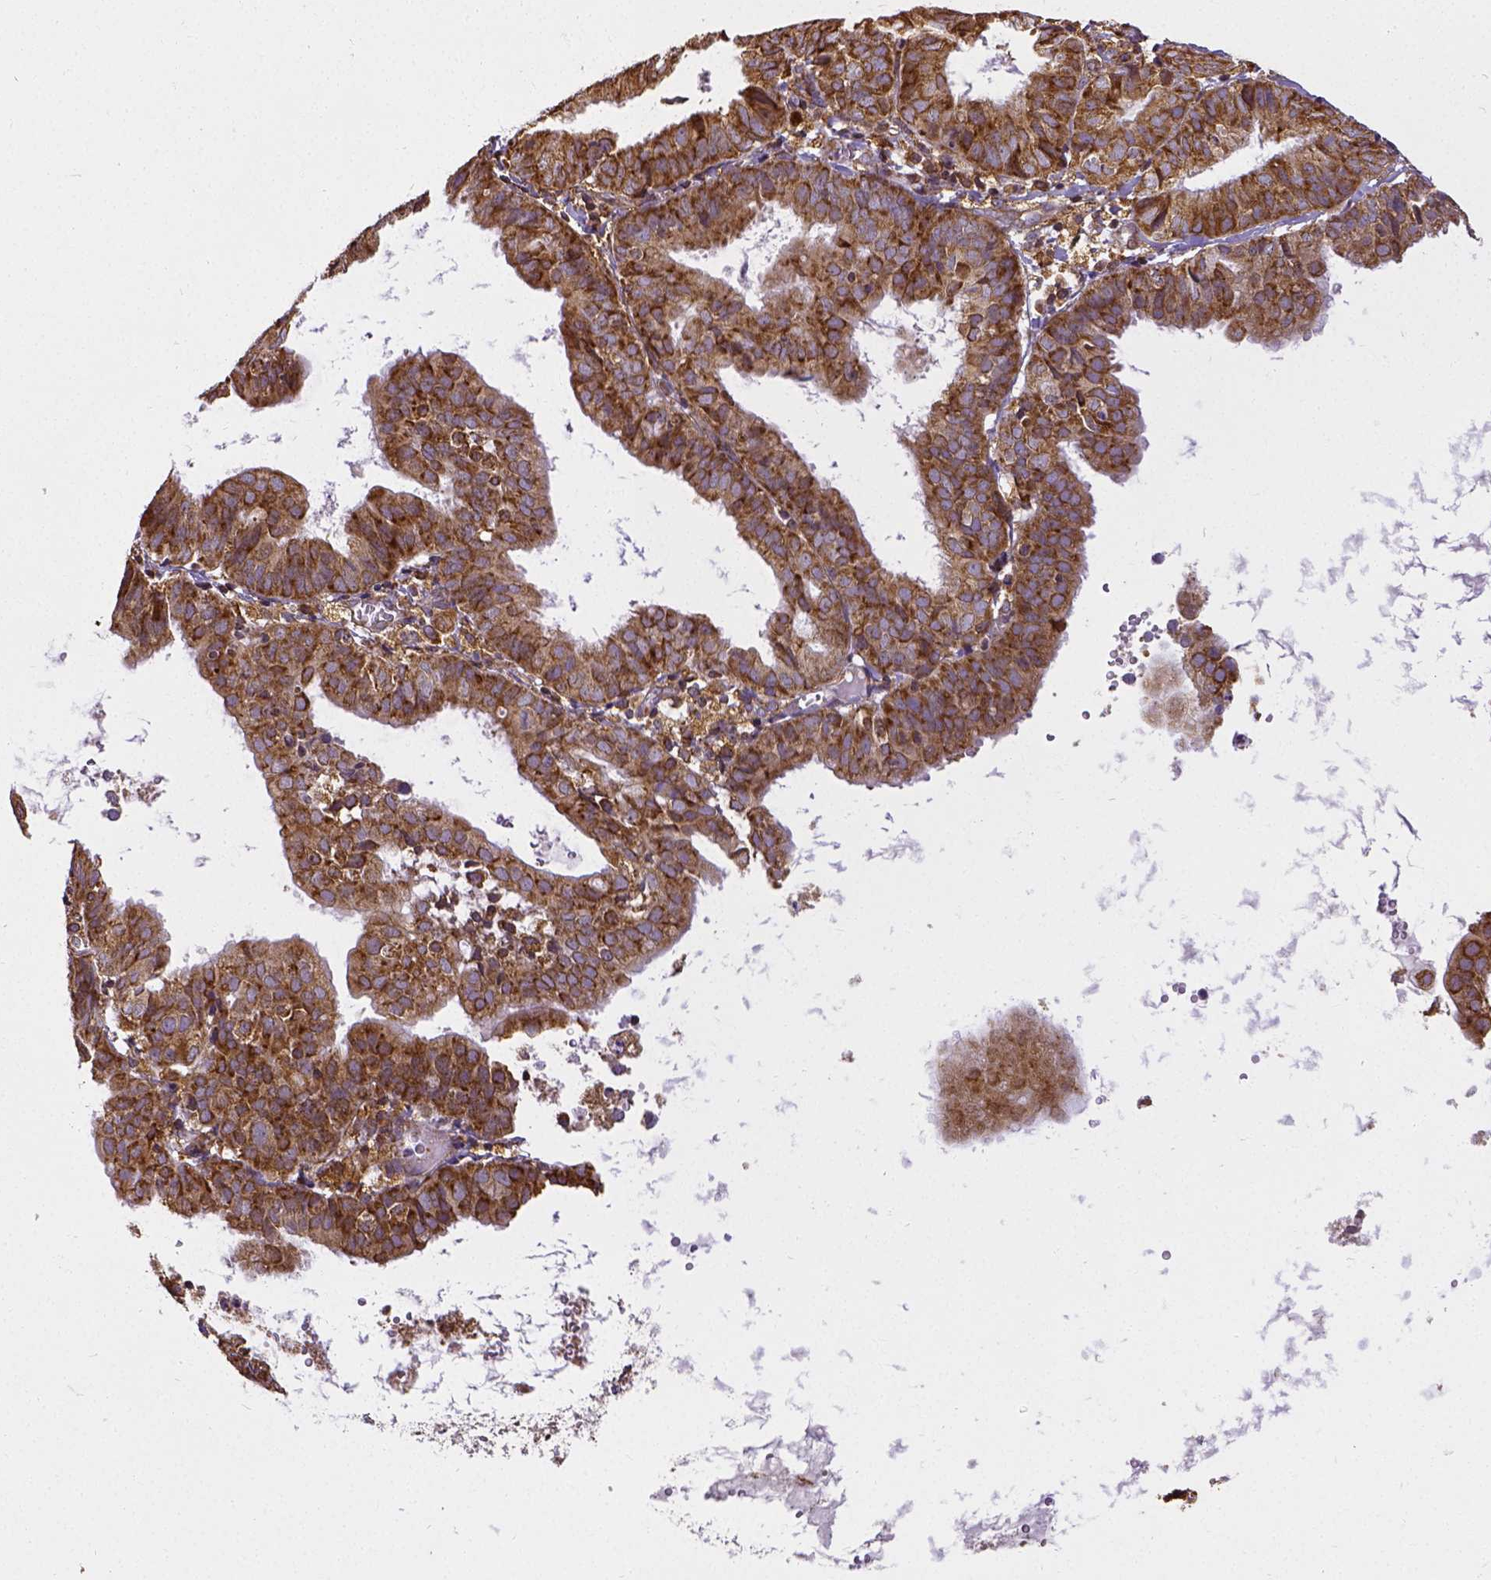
{"staining": {"intensity": "strong", "quantity": ">75%", "location": "cytoplasmic/membranous"}, "tissue": "endometrial cancer", "cell_type": "Tumor cells", "image_type": "cancer", "snomed": [{"axis": "morphology", "description": "Adenocarcinoma, NOS"}, {"axis": "topography", "description": "Endometrium"}], "caption": "This photomicrograph shows immunohistochemistry staining of human endometrial adenocarcinoma, with high strong cytoplasmic/membranous positivity in about >75% of tumor cells.", "gene": "MTDH", "patient": {"sex": "female", "age": 80}}